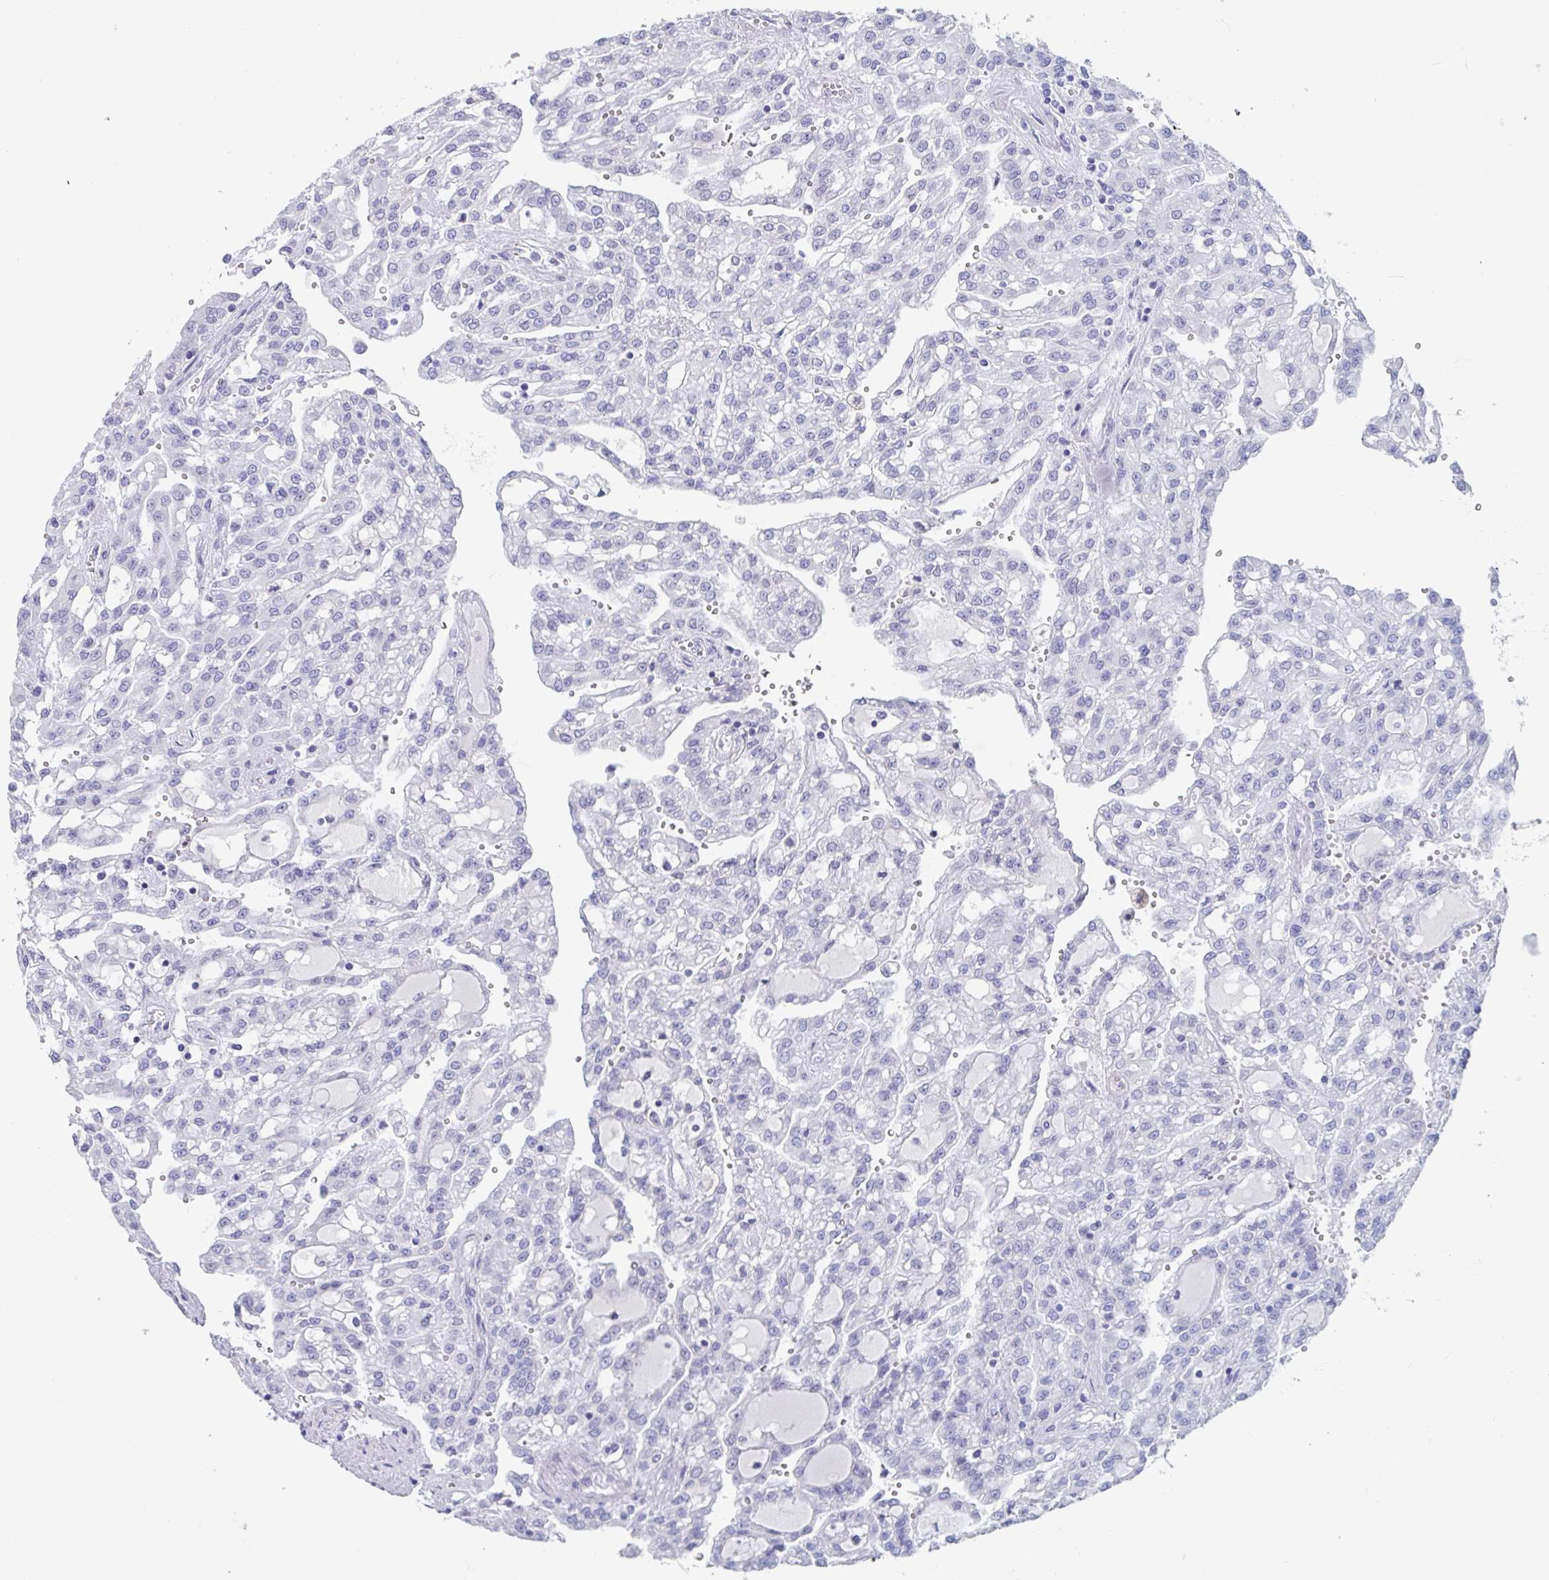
{"staining": {"intensity": "negative", "quantity": "none", "location": "none"}, "tissue": "renal cancer", "cell_type": "Tumor cells", "image_type": "cancer", "snomed": [{"axis": "morphology", "description": "Adenocarcinoma, NOS"}, {"axis": "topography", "description": "Kidney"}], "caption": "Tumor cells show no significant protein positivity in adenocarcinoma (renal).", "gene": "ZPBP", "patient": {"sex": "male", "age": 63}}